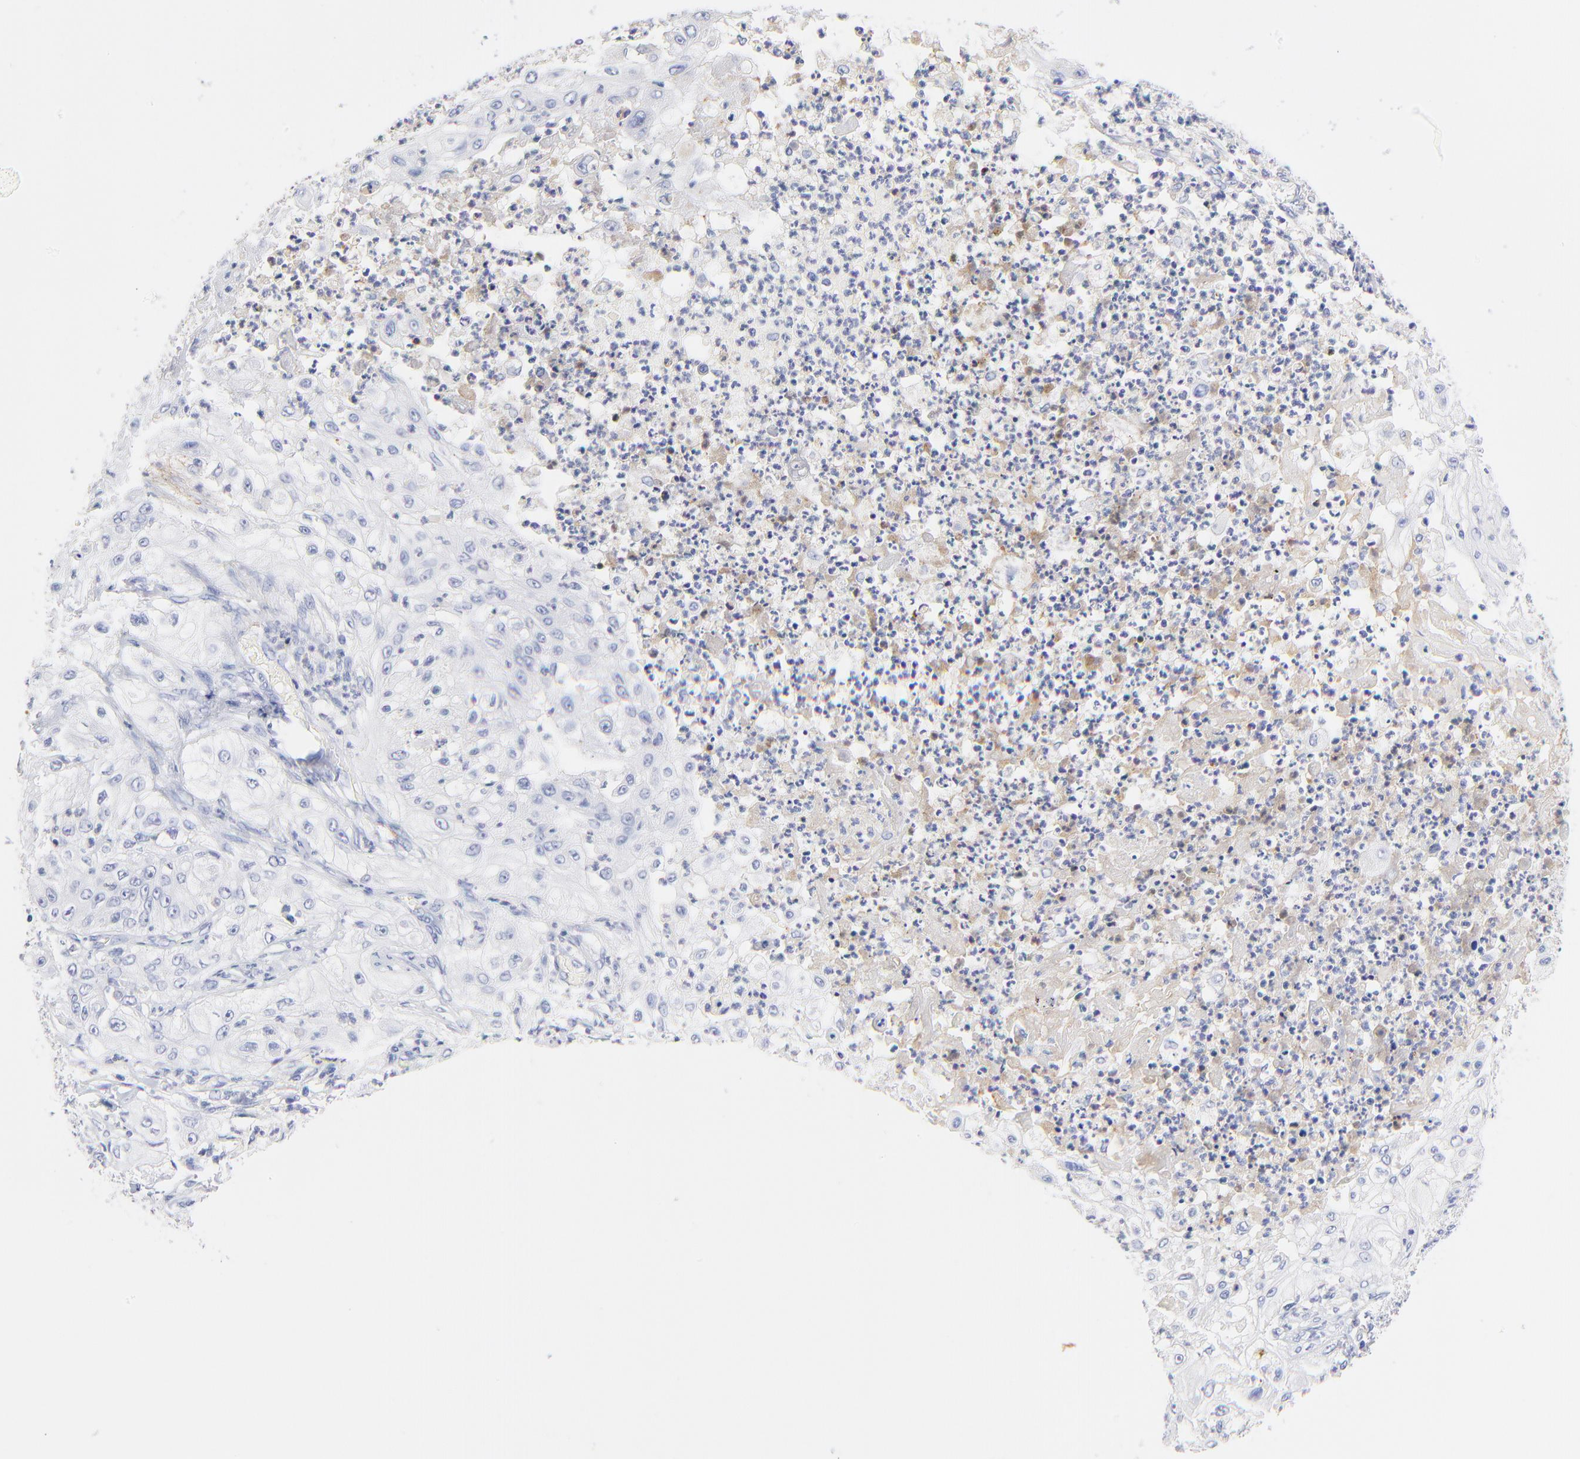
{"staining": {"intensity": "negative", "quantity": "none", "location": "none"}, "tissue": "lung cancer", "cell_type": "Tumor cells", "image_type": "cancer", "snomed": [{"axis": "morphology", "description": "Inflammation, NOS"}, {"axis": "morphology", "description": "Squamous cell carcinoma, NOS"}, {"axis": "topography", "description": "Lymph node"}, {"axis": "topography", "description": "Soft tissue"}, {"axis": "topography", "description": "Lung"}], "caption": "IHC image of human squamous cell carcinoma (lung) stained for a protein (brown), which demonstrates no staining in tumor cells.", "gene": "MDGA2", "patient": {"sex": "male", "age": 66}}